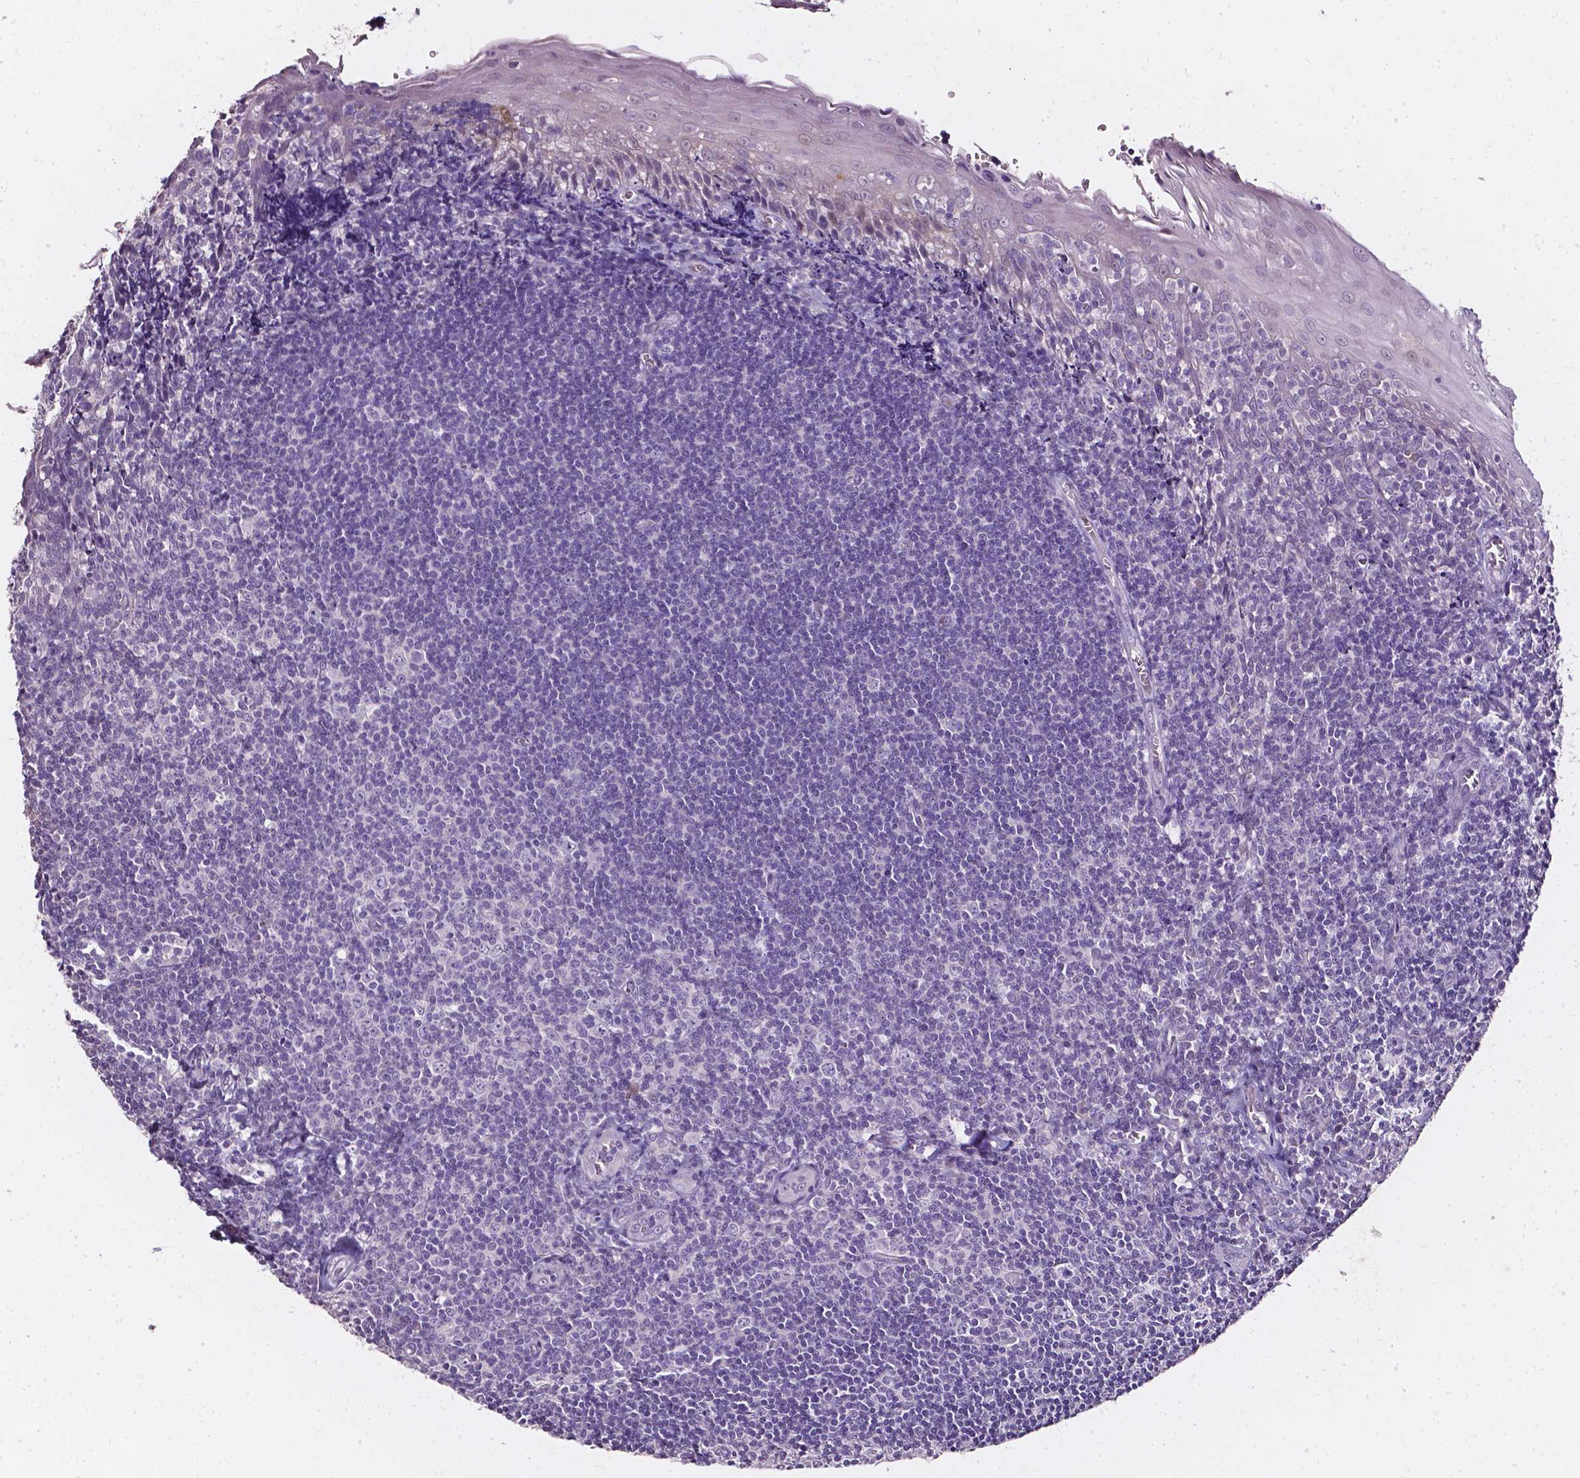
{"staining": {"intensity": "negative", "quantity": "none", "location": "none"}, "tissue": "tonsil", "cell_type": "Germinal center cells", "image_type": "normal", "snomed": [{"axis": "morphology", "description": "Normal tissue, NOS"}, {"axis": "morphology", "description": "Inflammation, NOS"}, {"axis": "topography", "description": "Tonsil"}], "caption": "Germinal center cells are negative for protein expression in unremarkable human tonsil. Nuclei are stained in blue.", "gene": "AKR1B10", "patient": {"sex": "female", "age": 31}}